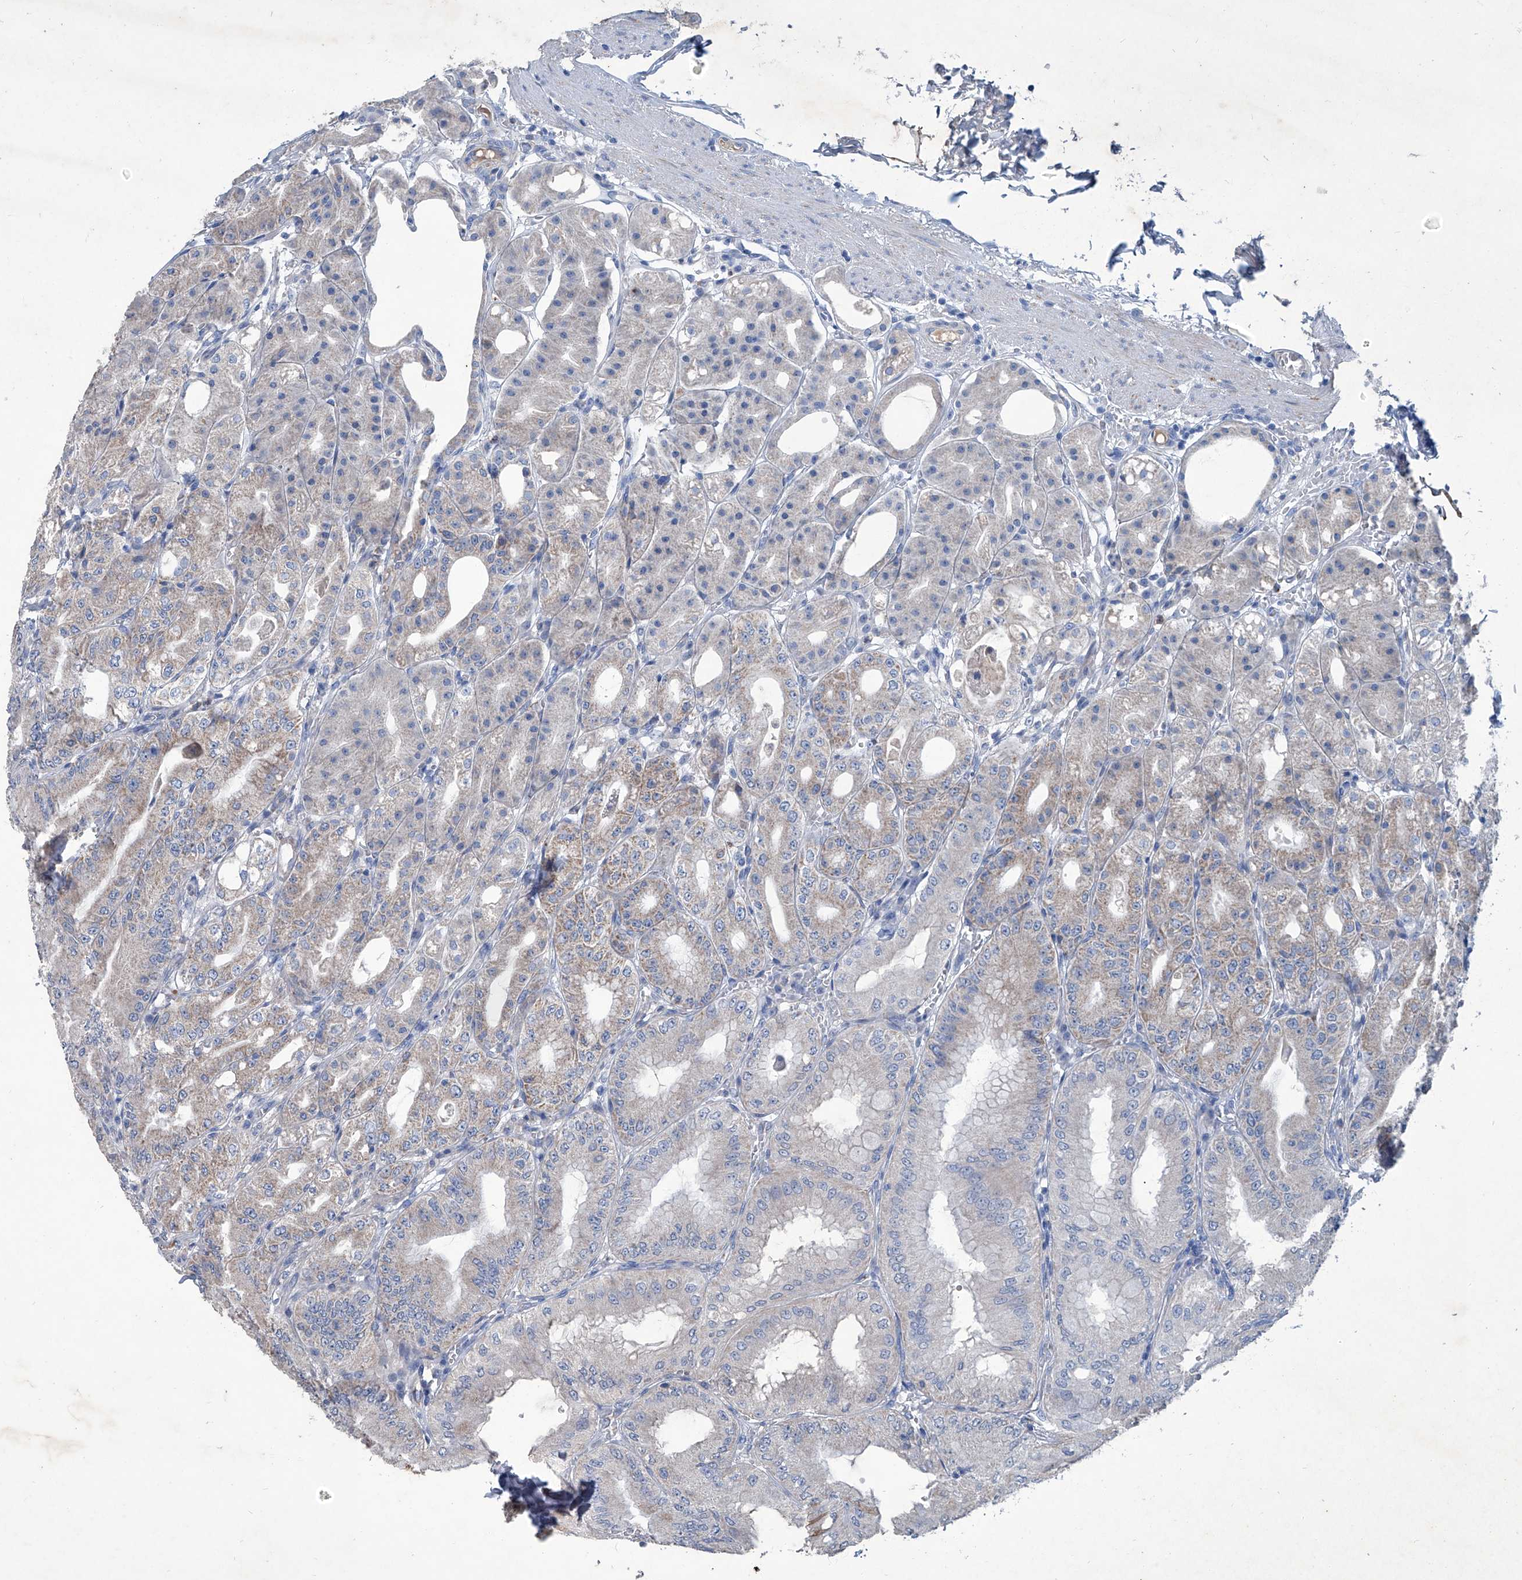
{"staining": {"intensity": "weak", "quantity": ">75%", "location": "cytoplasmic/membranous"}, "tissue": "stomach", "cell_type": "Glandular cells", "image_type": "normal", "snomed": [{"axis": "morphology", "description": "Normal tissue, NOS"}, {"axis": "topography", "description": "Stomach, lower"}], "caption": "DAB (3,3'-diaminobenzidine) immunohistochemical staining of benign stomach displays weak cytoplasmic/membranous protein expression in about >75% of glandular cells. Ihc stains the protein in brown and the nuclei are stained blue.", "gene": "MTARC1", "patient": {"sex": "male", "age": 71}}